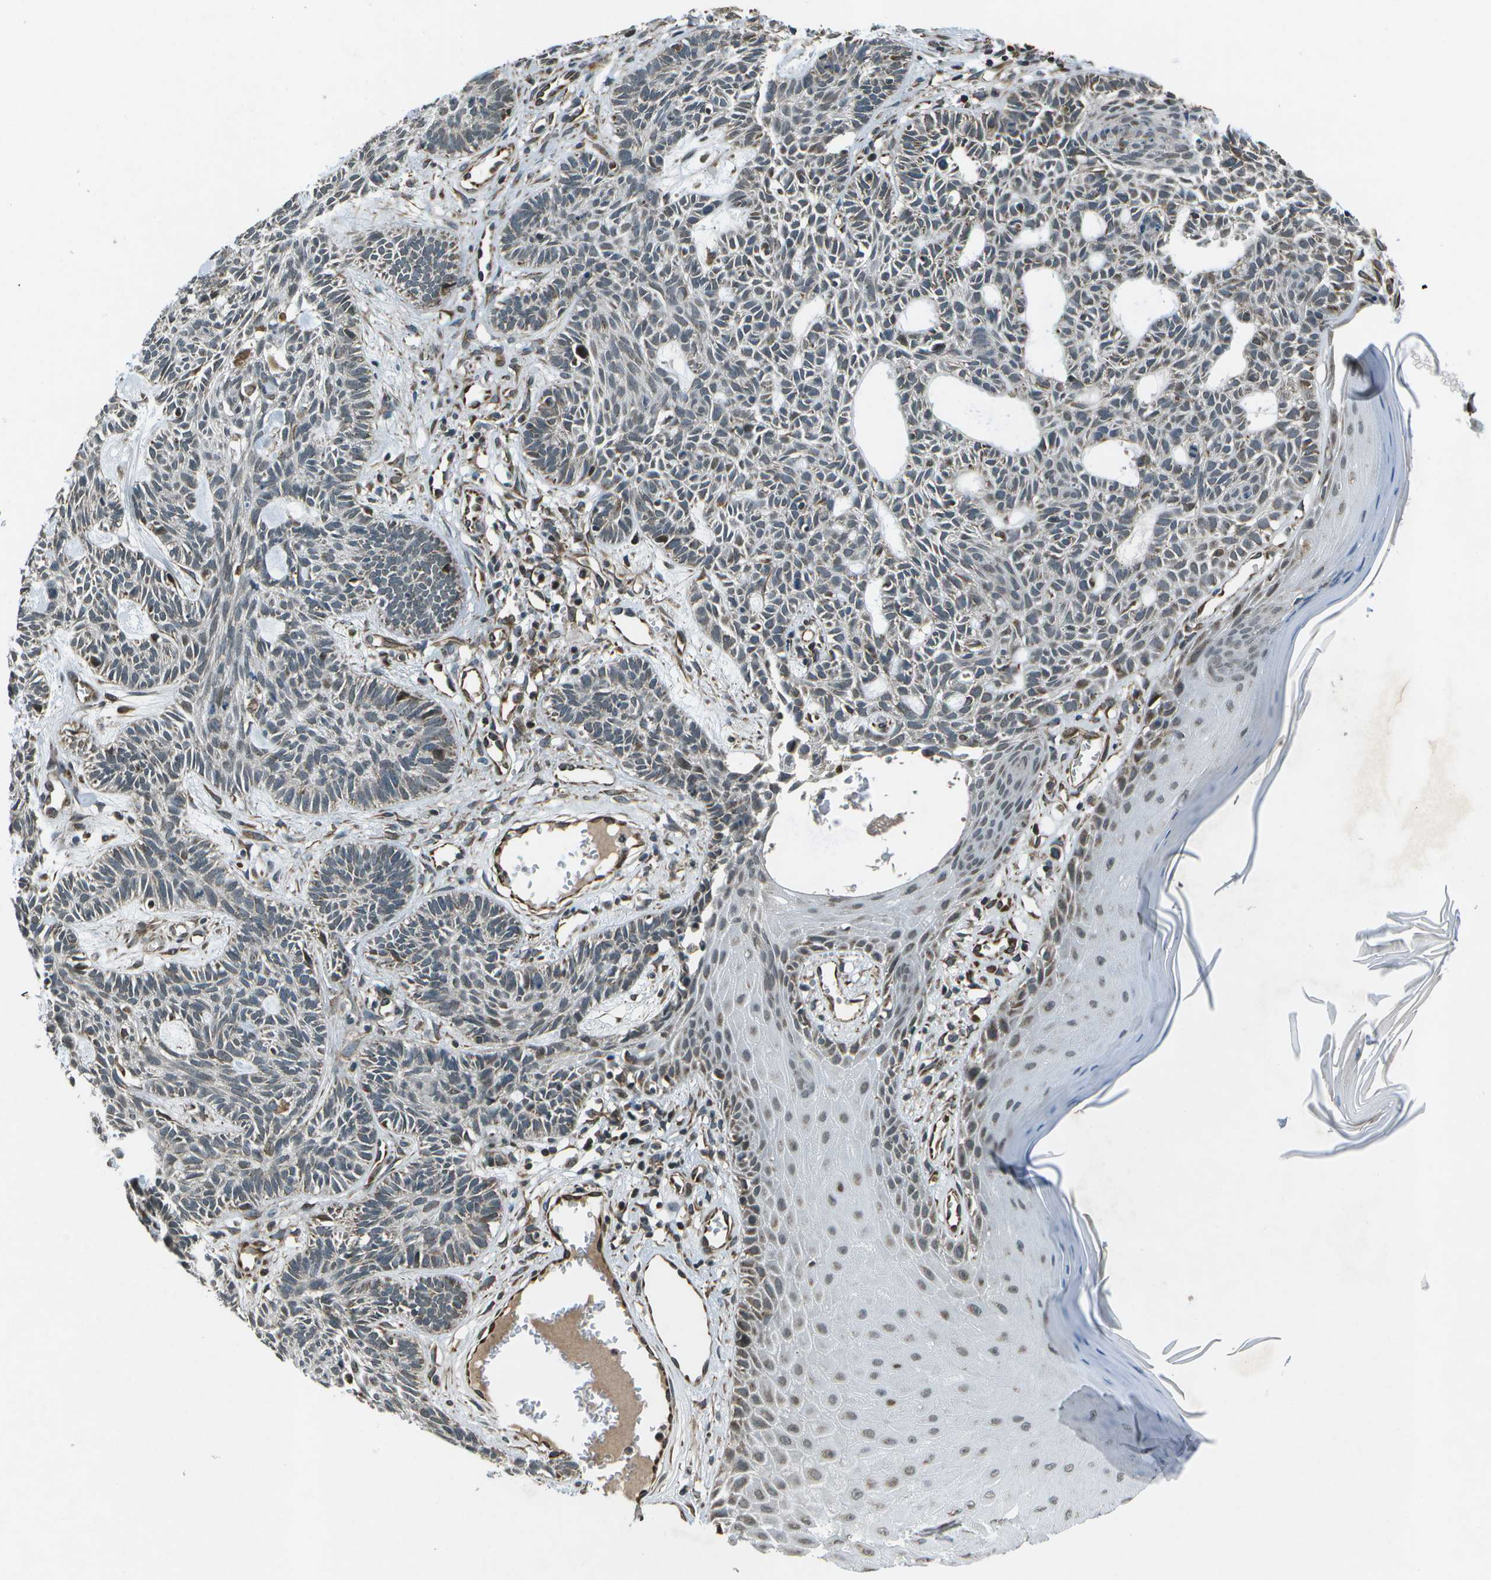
{"staining": {"intensity": "moderate", "quantity": "<25%", "location": "cytoplasmic/membranous,nuclear"}, "tissue": "skin cancer", "cell_type": "Tumor cells", "image_type": "cancer", "snomed": [{"axis": "morphology", "description": "Basal cell carcinoma"}, {"axis": "topography", "description": "Skin"}], "caption": "Approximately <25% of tumor cells in skin basal cell carcinoma exhibit moderate cytoplasmic/membranous and nuclear protein expression as visualized by brown immunohistochemical staining.", "gene": "EIF2AK1", "patient": {"sex": "male", "age": 67}}